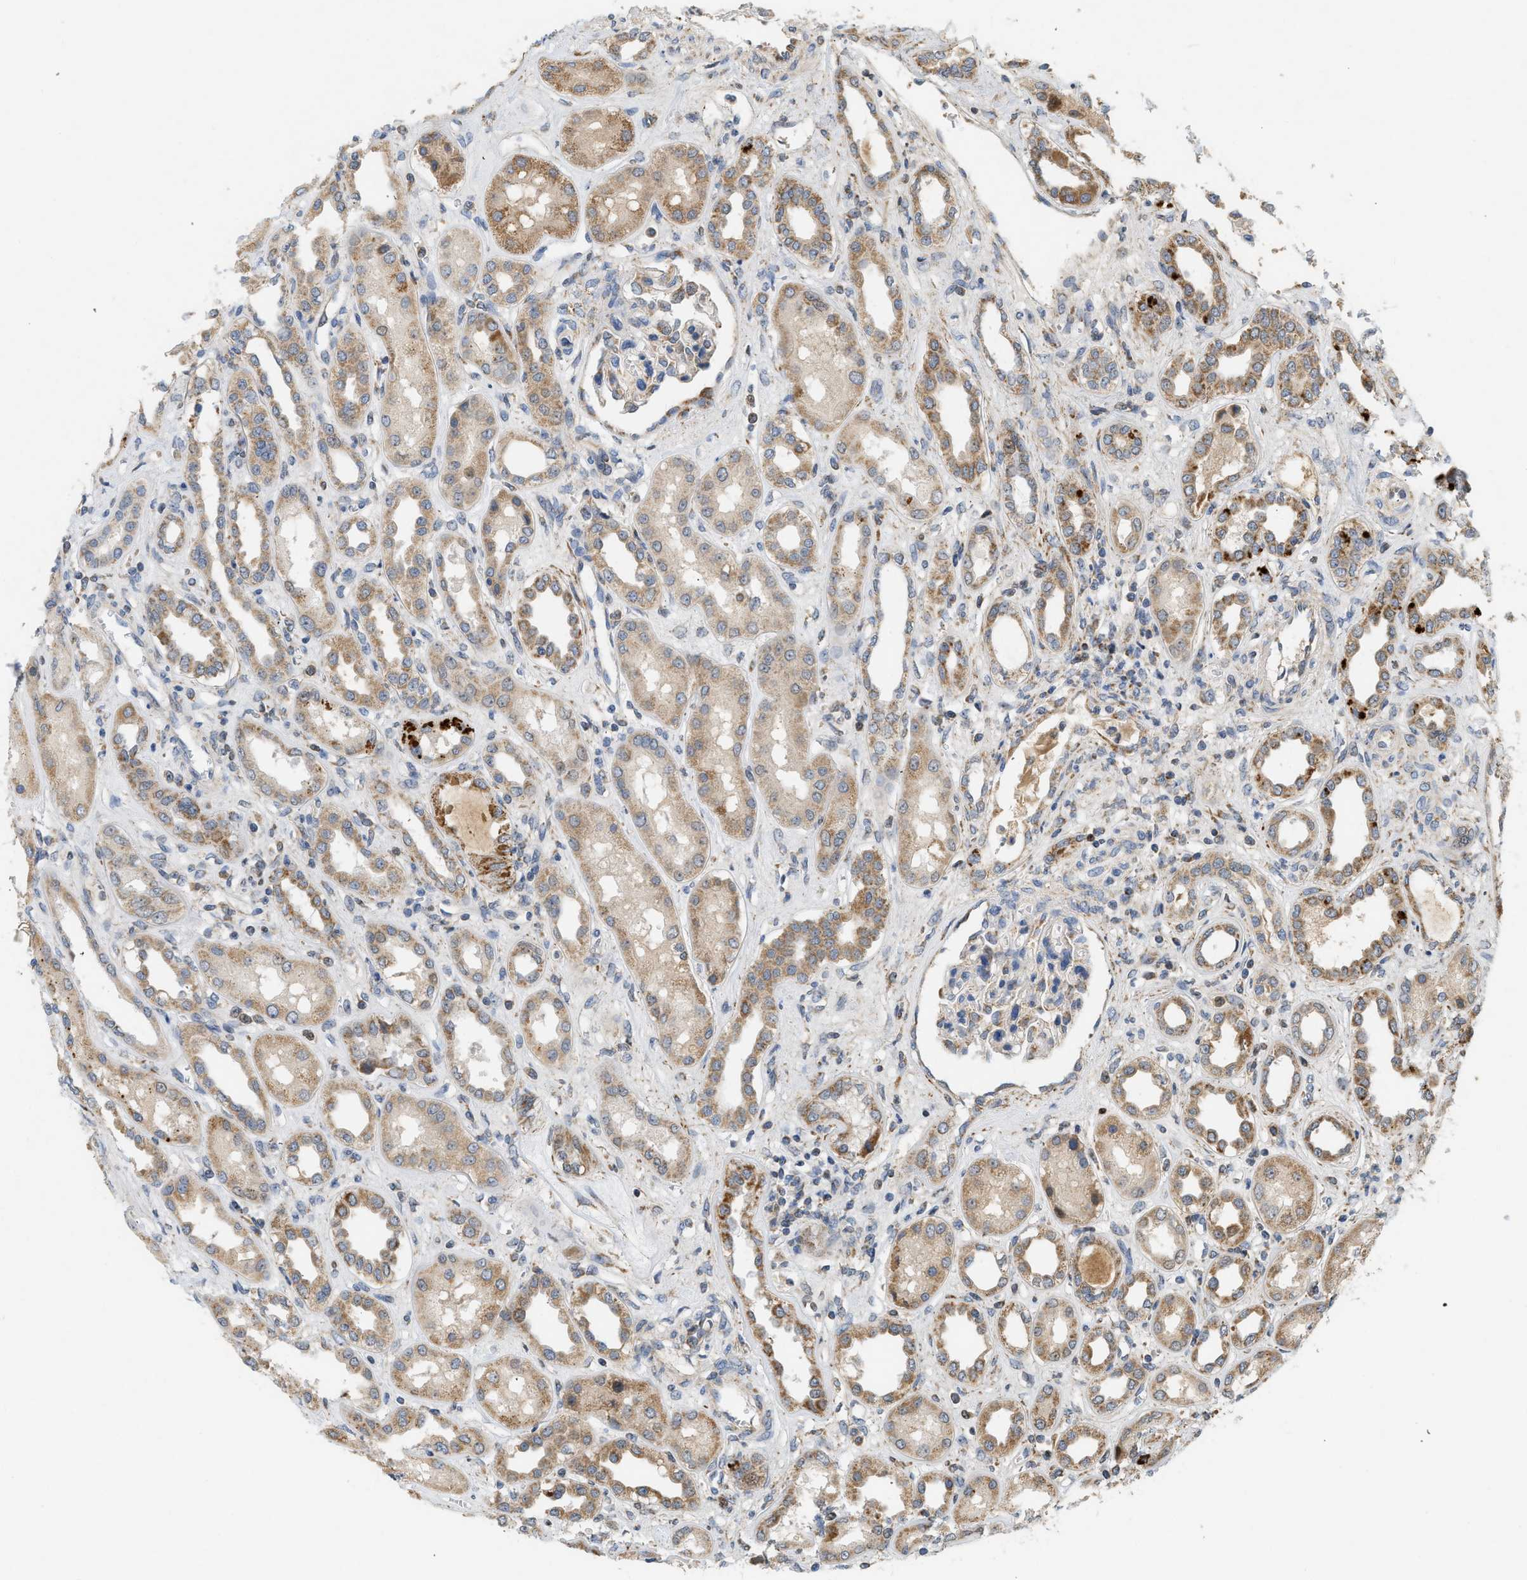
{"staining": {"intensity": "moderate", "quantity": "<25%", "location": "cytoplasmic/membranous"}, "tissue": "kidney", "cell_type": "Cells in glomeruli", "image_type": "normal", "snomed": [{"axis": "morphology", "description": "Normal tissue, NOS"}, {"axis": "topography", "description": "Kidney"}], "caption": "Protein analysis of benign kidney exhibits moderate cytoplasmic/membranous positivity in about <25% of cells in glomeruli.", "gene": "MCU", "patient": {"sex": "male", "age": 59}}